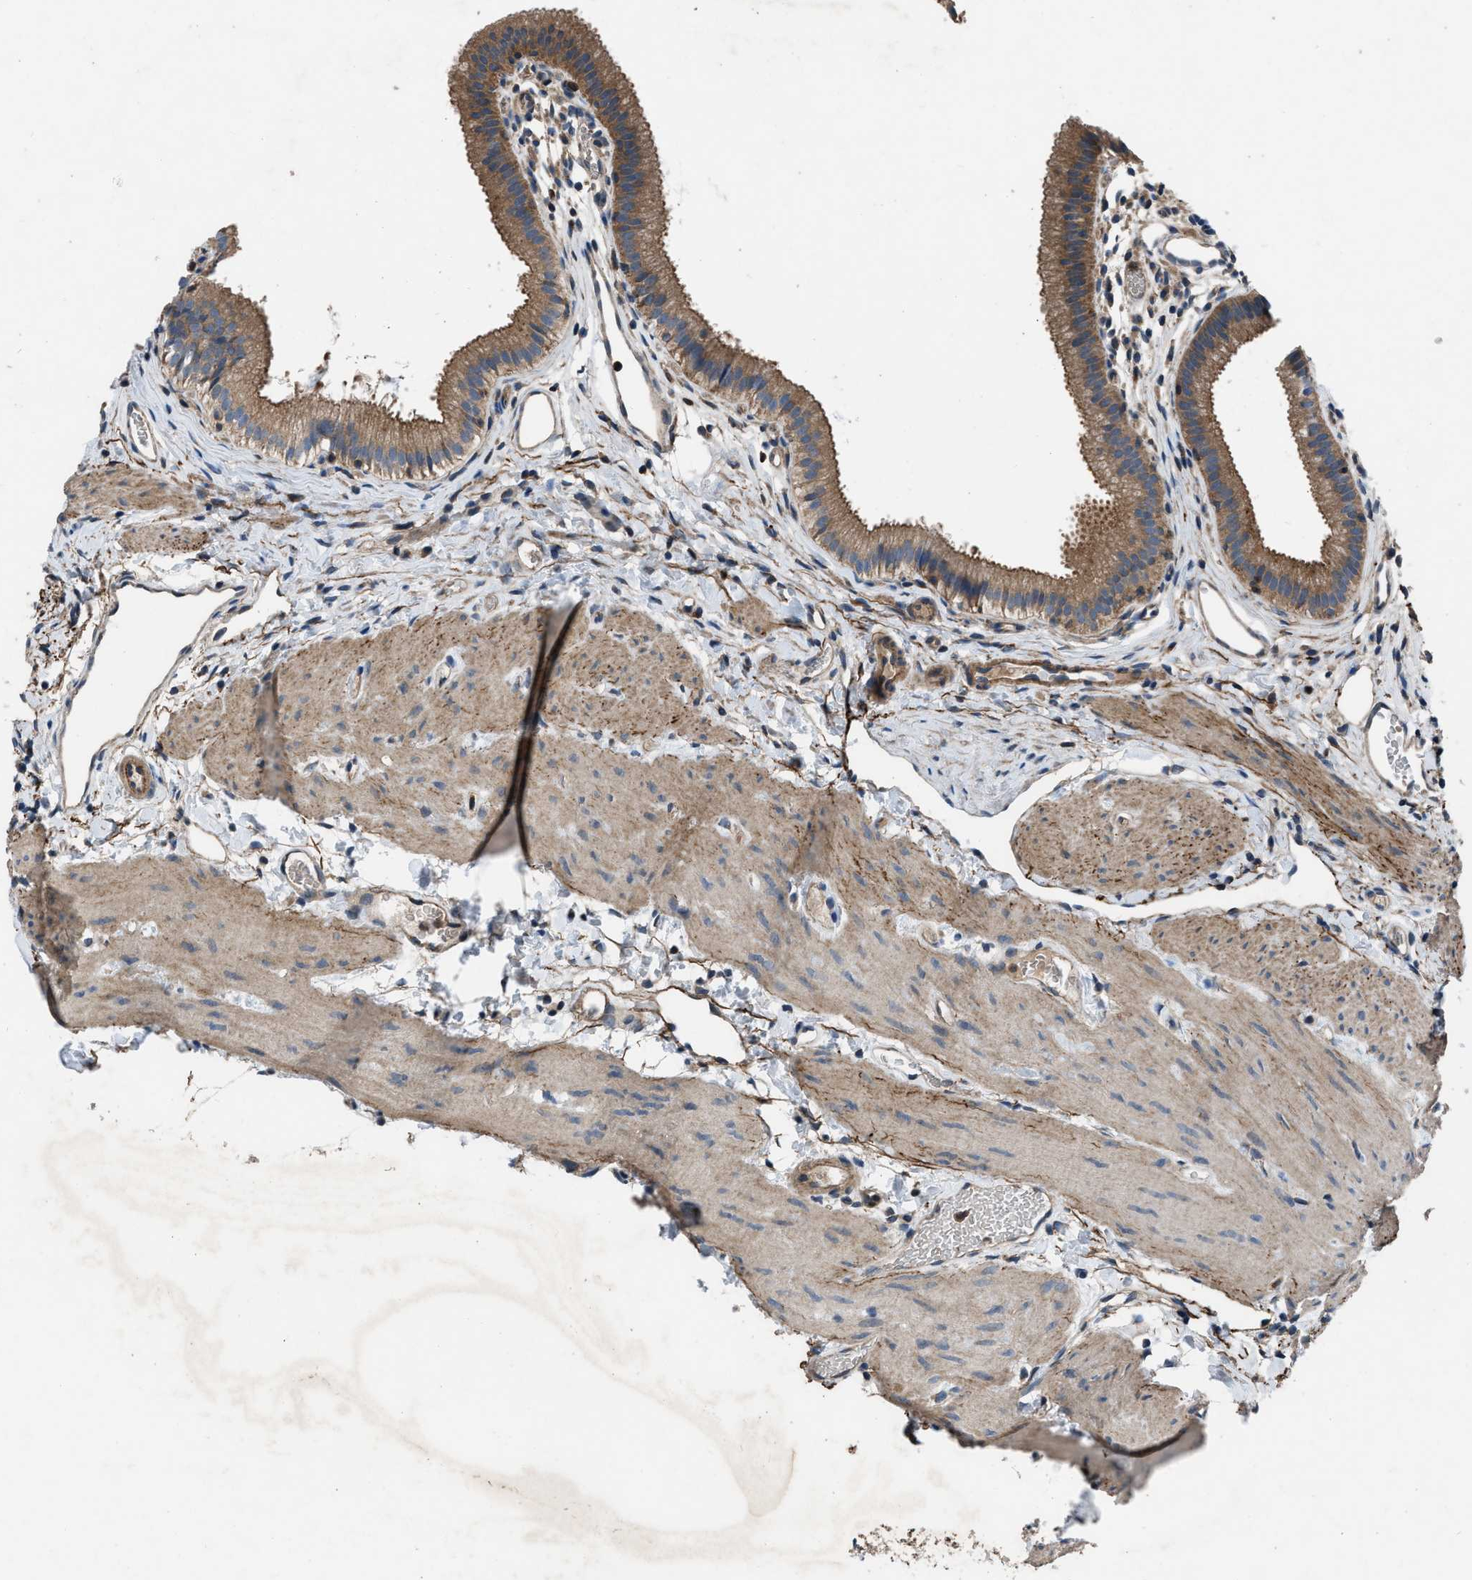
{"staining": {"intensity": "strong", "quantity": ">75%", "location": "cytoplasmic/membranous"}, "tissue": "gallbladder", "cell_type": "Glandular cells", "image_type": "normal", "snomed": [{"axis": "morphology", "description": "Normal tissue, NOS"}, {"axis": "topography", "description": "Gallbladder"}], "caption": "IHC staining of normal gallbladder, which displays high levels of strong cytoplasmic/membranous positivity in about >75% of glandular cells indicating strong cytoplasmic/membranous protein staining. The staining was performed using DAB (brown) for protein detection and nuclei were counterstained in hematoxylin (blue).", "gene": "USP25", "patient": {"sex": "female", "age": 26}}